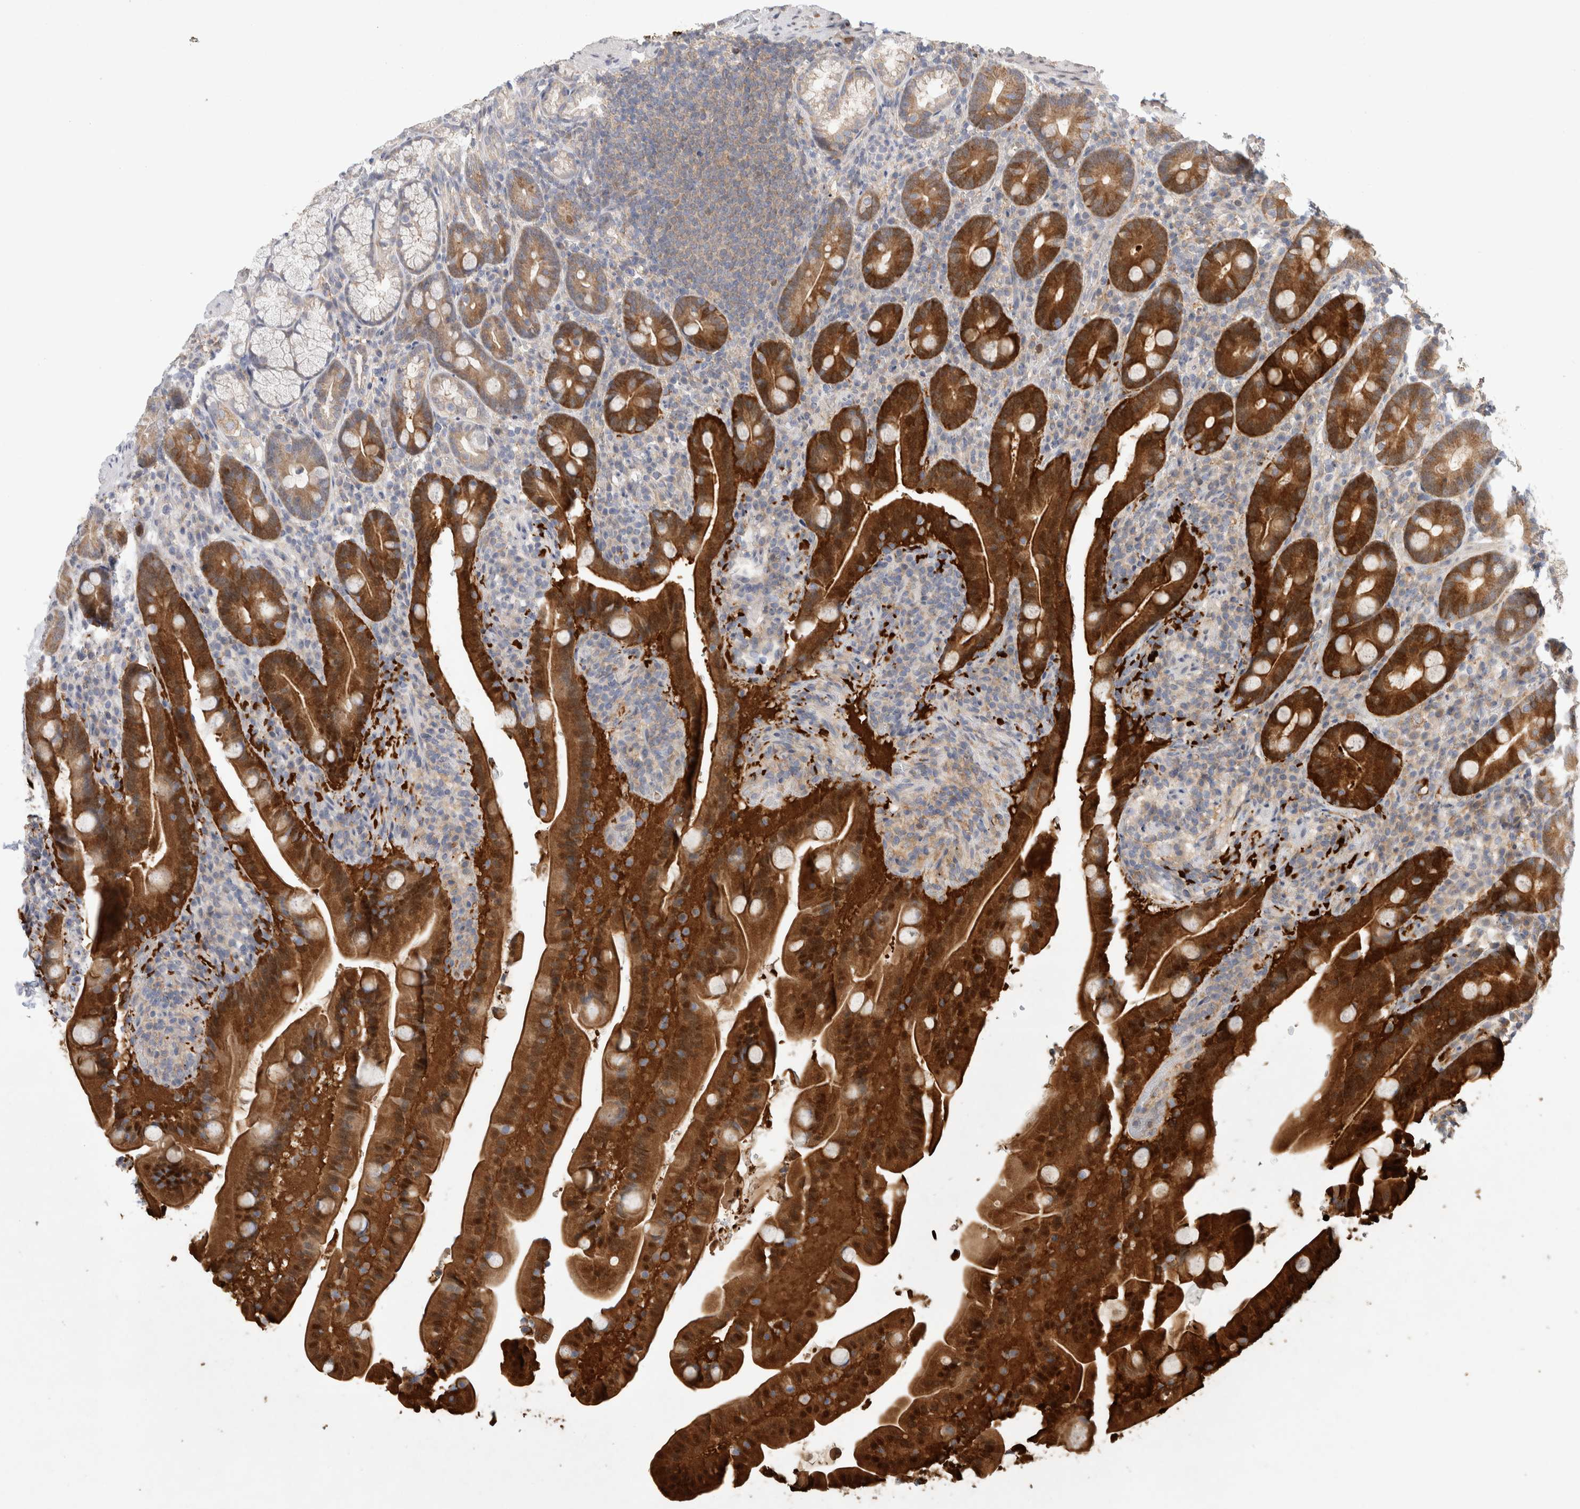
{"staining": {"intensity": "moderate", "quantity": ">75%", "location": "cytoplasmic/membranous,nuclear"}, "tissue": "duodenum", "cell_type": "Glandular cells", "image_type": "normal", "snomed": [{"axis": "morphology", "description": "Normal tissue, NOS"}, {"axis": "topography", "description": "Duodenum"}], "caption": "A photomicrograph of duodenum stained for a protein displays moderate cytoplasmic/membranous,nuclear brown staining in glandular cells. (IHC, brightfield microscopy, high magnification).", "gene": "CDCA7L", "patient": {"sex": "male", "age": 54}}